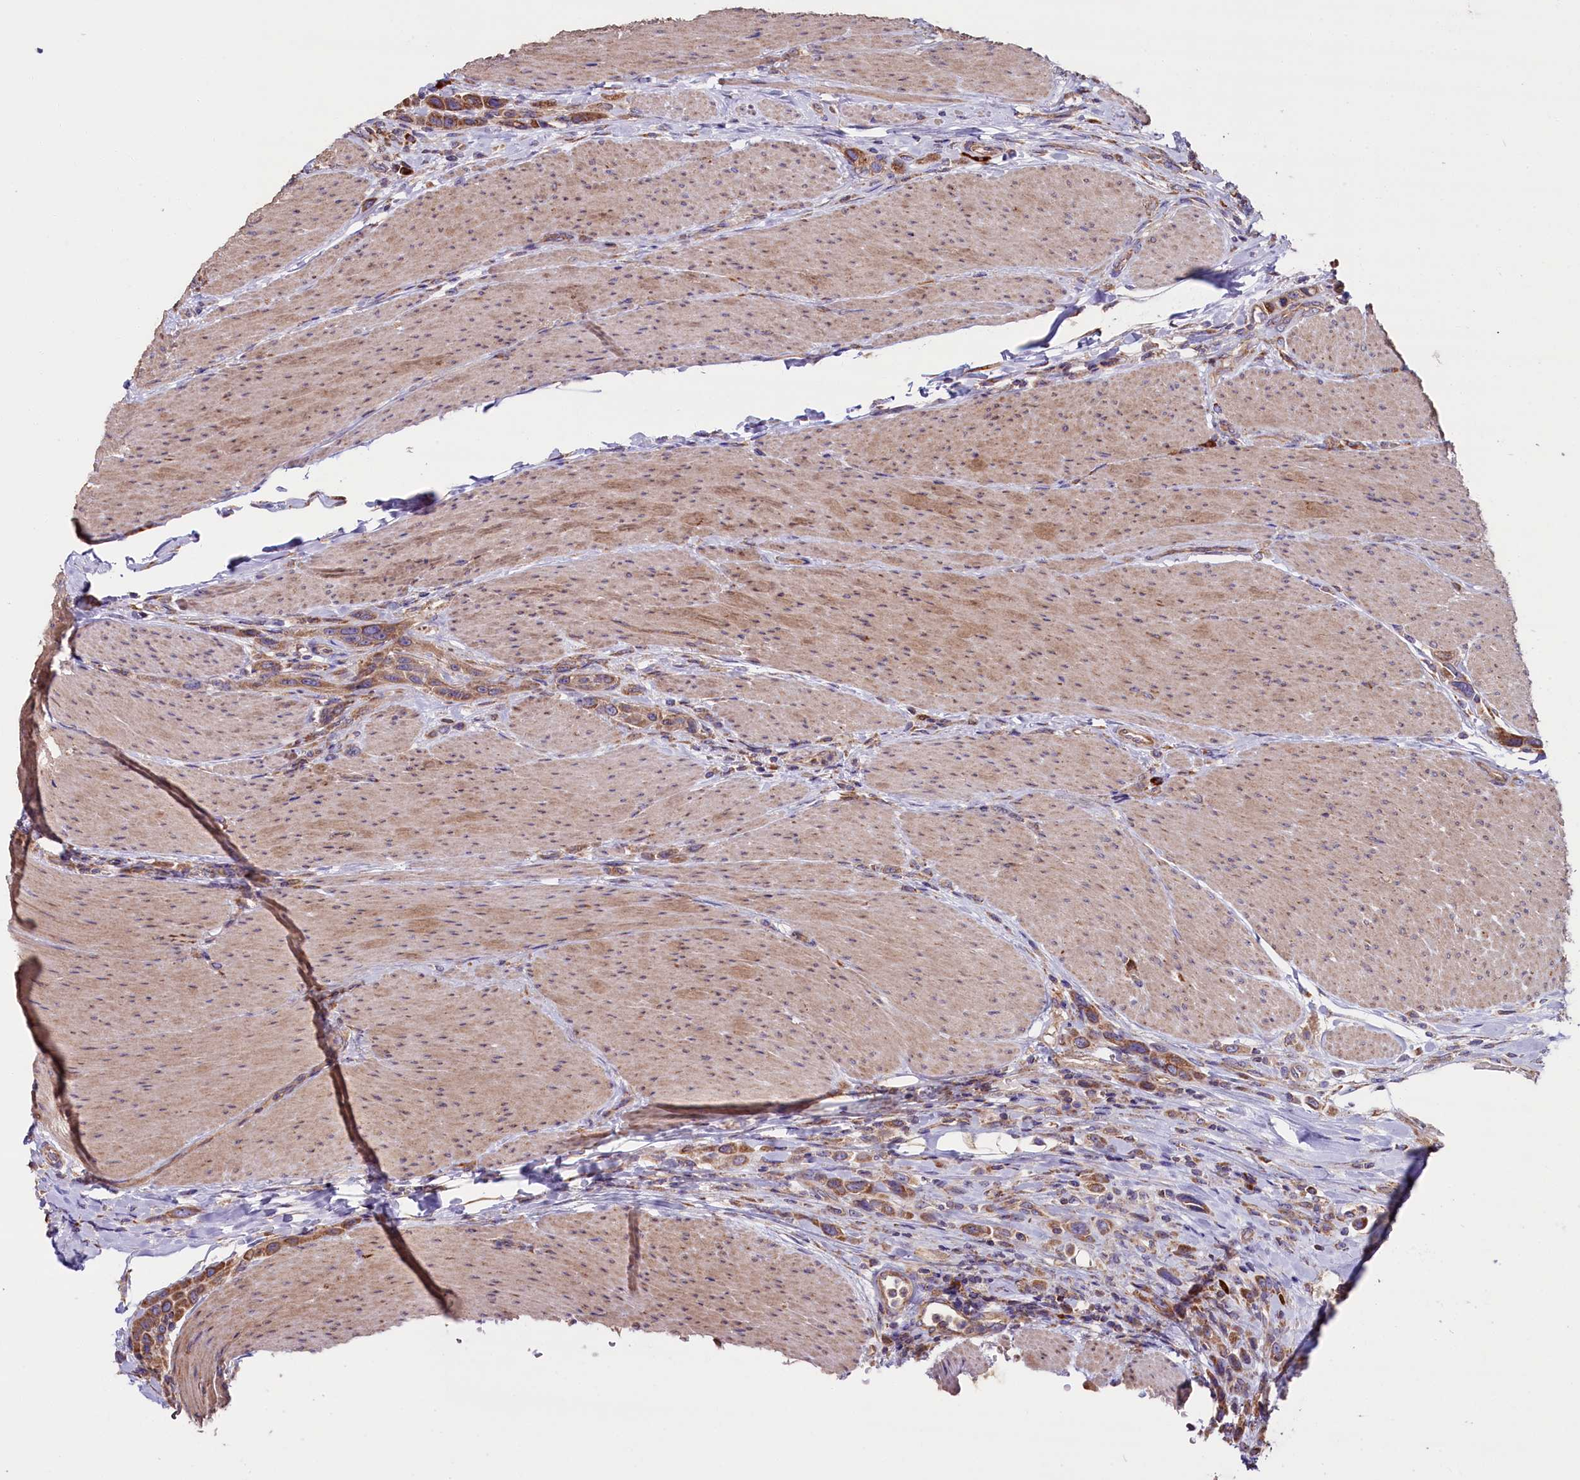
{"staining": {"intensity": "moderate", "quantity": ">75%", "location": "cytoplasmic/membranous"}, "tissue": "urothelial cancer", "cell_type": "Tumor cells", "image_type": "cancer", "snomed": [{"axis": "morphology", "description": "Urothelial carcinoma, High grade"}, {"axis": "topography", "description": "Urinary bladder"}], "caption": "Tumor cells demonstrate medium levels of moderate cytoplasmic/membranous expression in about >75% of cells in human urothelial cancer. (DAB IHC with brightfield microscopy, high magnification).", "gene": "ZSWIM1", "patient": {"sex": "male", "age": 50}}